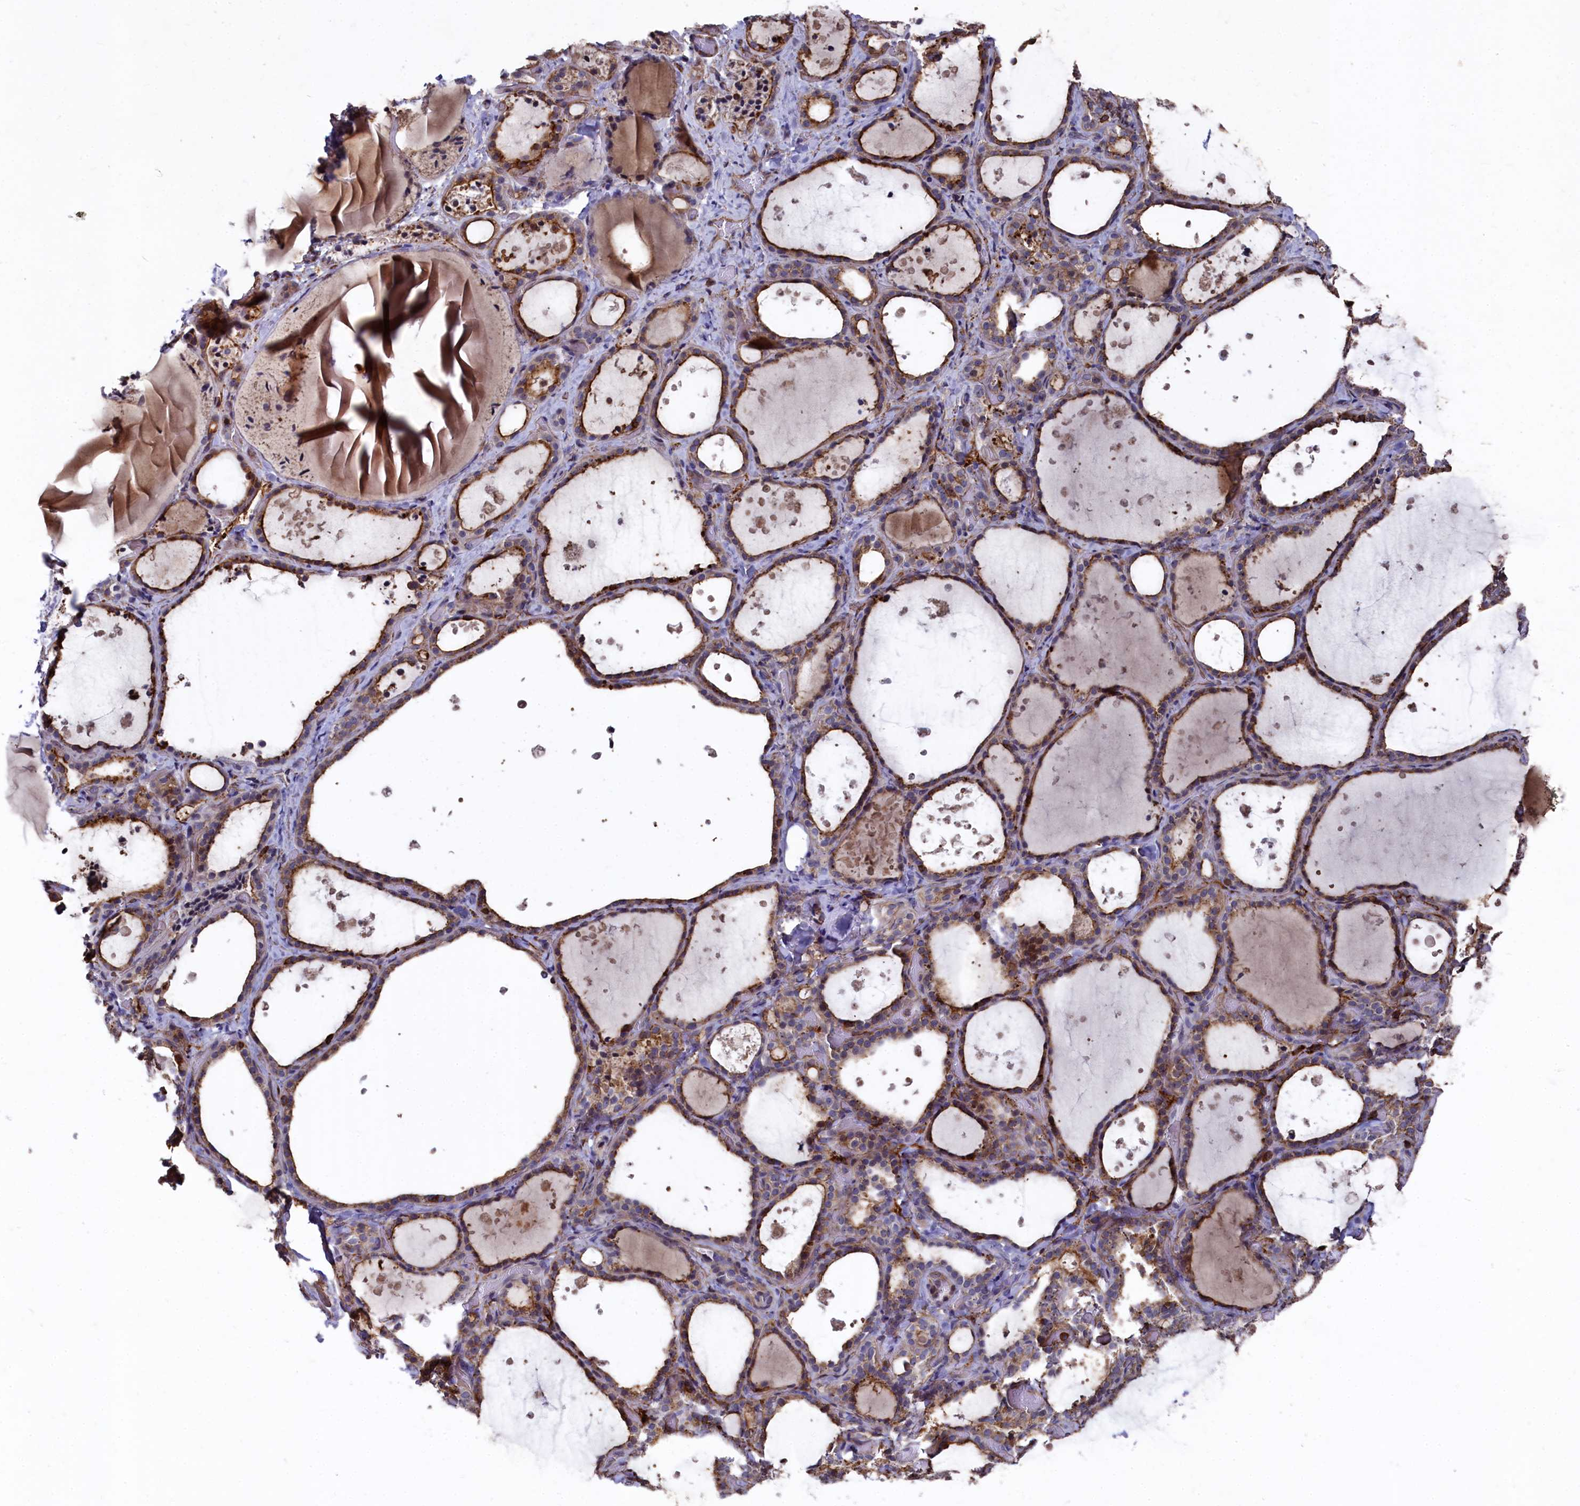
{"staining": {"intensity": "moderate", "quantity": "25%-75%", "location": "cytoplasmic/membranous"}, "tissue": "thyroid gland", "cell_type": "Glandular cells", "image_type": "normal", "snomed": [{"axis": "morphology", "description": "Normal tissue, NOS"}, {"axis": "topography", "description": "Thyroid gland"}], "caption": "Glandular cells reveal medium levels of moderate cytoplasmic/membranous expression in approximately 25%-75% of cells in unremarkable human thyroid gland.", "gene": "PLEKHO2", "patient": {"sex": "female", "age": 44}}